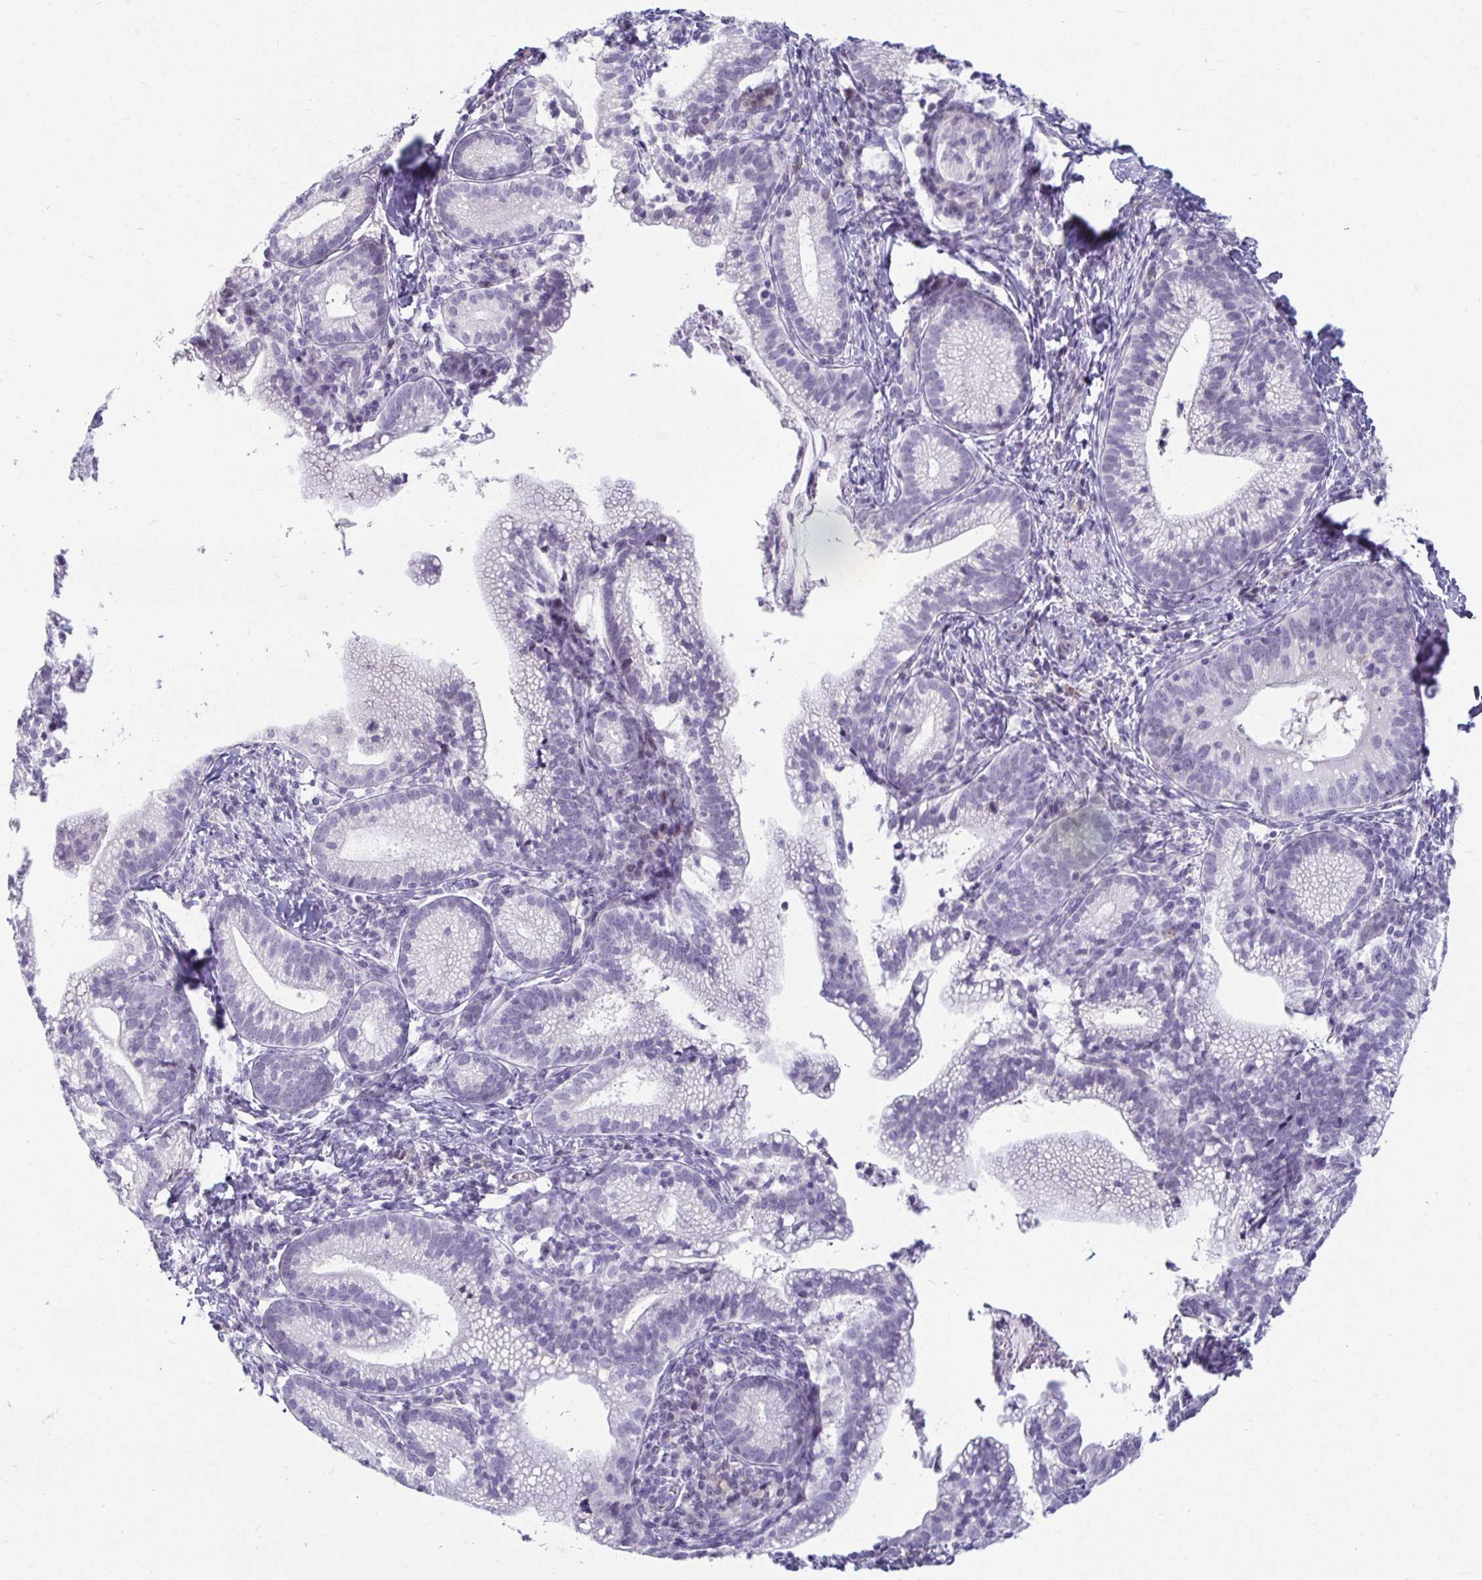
{"staining": {"intensity": "negative", "quantity": "none", "location": "none"}, "tissue": "cervical cancer", "cell_type": "Tumor cells", "image_type": "cancer", "snomed": [{"axis": "morphology", "description": "Normal tissue, NOS"}, {"axis": "morphology", "description": "Adenocarcinoma, NOS"}, {"axis": "topography", "description": "Cervix"}], "caption": "The histopathology image shows no staining of tumor cells in adenocarcinoma (cervical).", "gene": "CR2", "patient": {"sex": "female", "age": 44}}